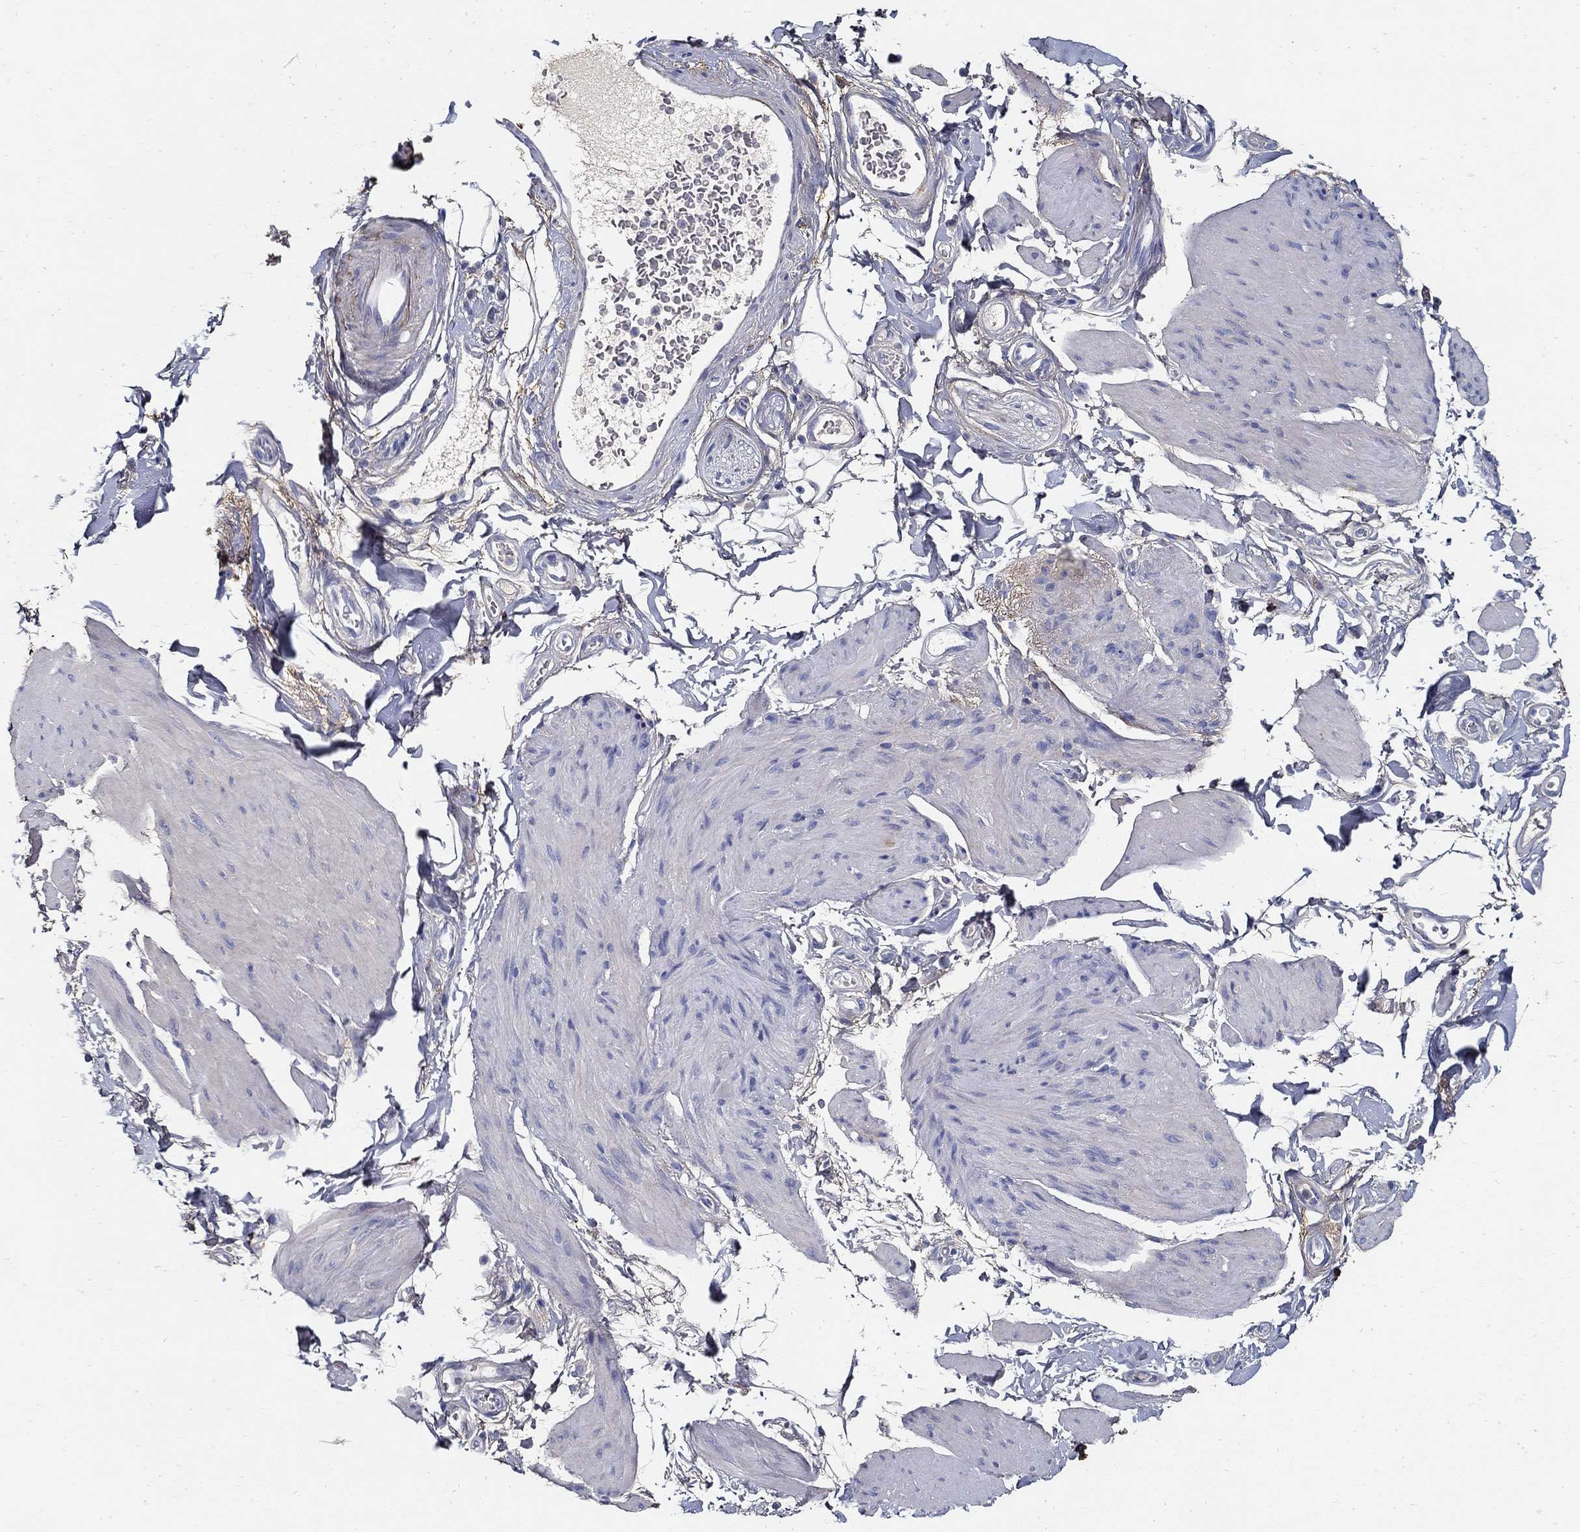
{"staining": {"intensity": "negative", "quantity": "none", "location": "none"}, "tissue": "smooth muscle", "cell_type": "Smooth muscle cells", "image_type": "normal", "snomed": [{"axis": "morphology", "description": "Normal tissue, NOS"}, {"axis": "topography", "description": "Adipose tissue"}, {"axis": "topography", "description": "Smooth muscle"}, {"axis": "topography", "description": "Peripheral nerve tissue"}], "caption": "Image shows no significant protein staining in smooth muscle cells of unremarkable smooth muscle.", "gene": "TGFBI", "patient": {"sex": "male", "age": 83}}